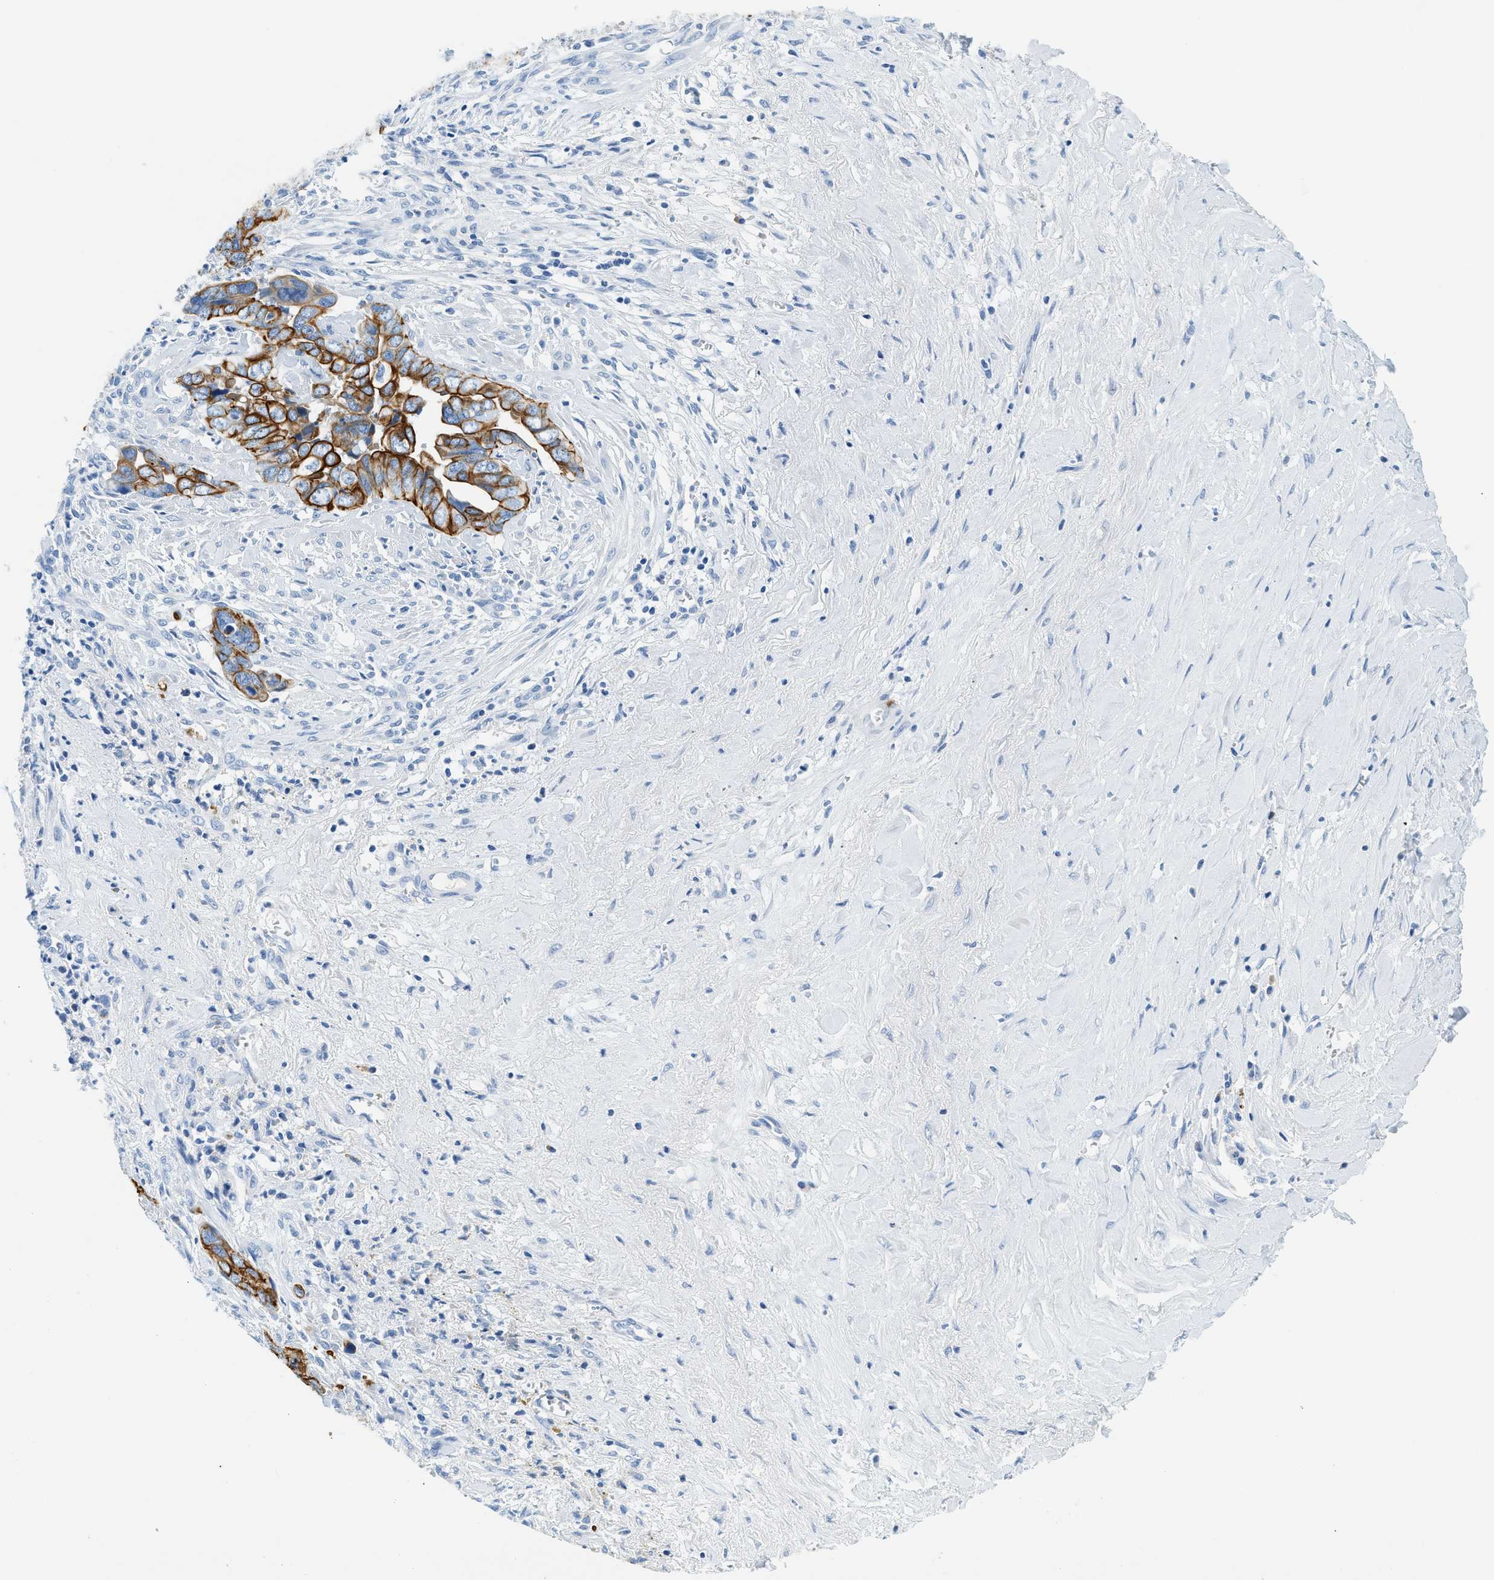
{"staining": {"intensity": "strong", "quantity": ">75%", "location": "cytoplasmic/membranous"}, "tissue": "liver cancer", "cell_type": "Tumor cells", "image_type": "cancer", "snomed": [{"axis": "morphology", "description": "Cholangiocarcinoma"}, {"axis": "topography", "description": "Liver"}], "caption": "The photomicrograph reveals a brown stain indicating the presence of a protein in the cytoplasmic/membranous of tumor cells in liver cancer.", "gene": "STXBP2", "patient": {"sex": "female", "age": 79}}